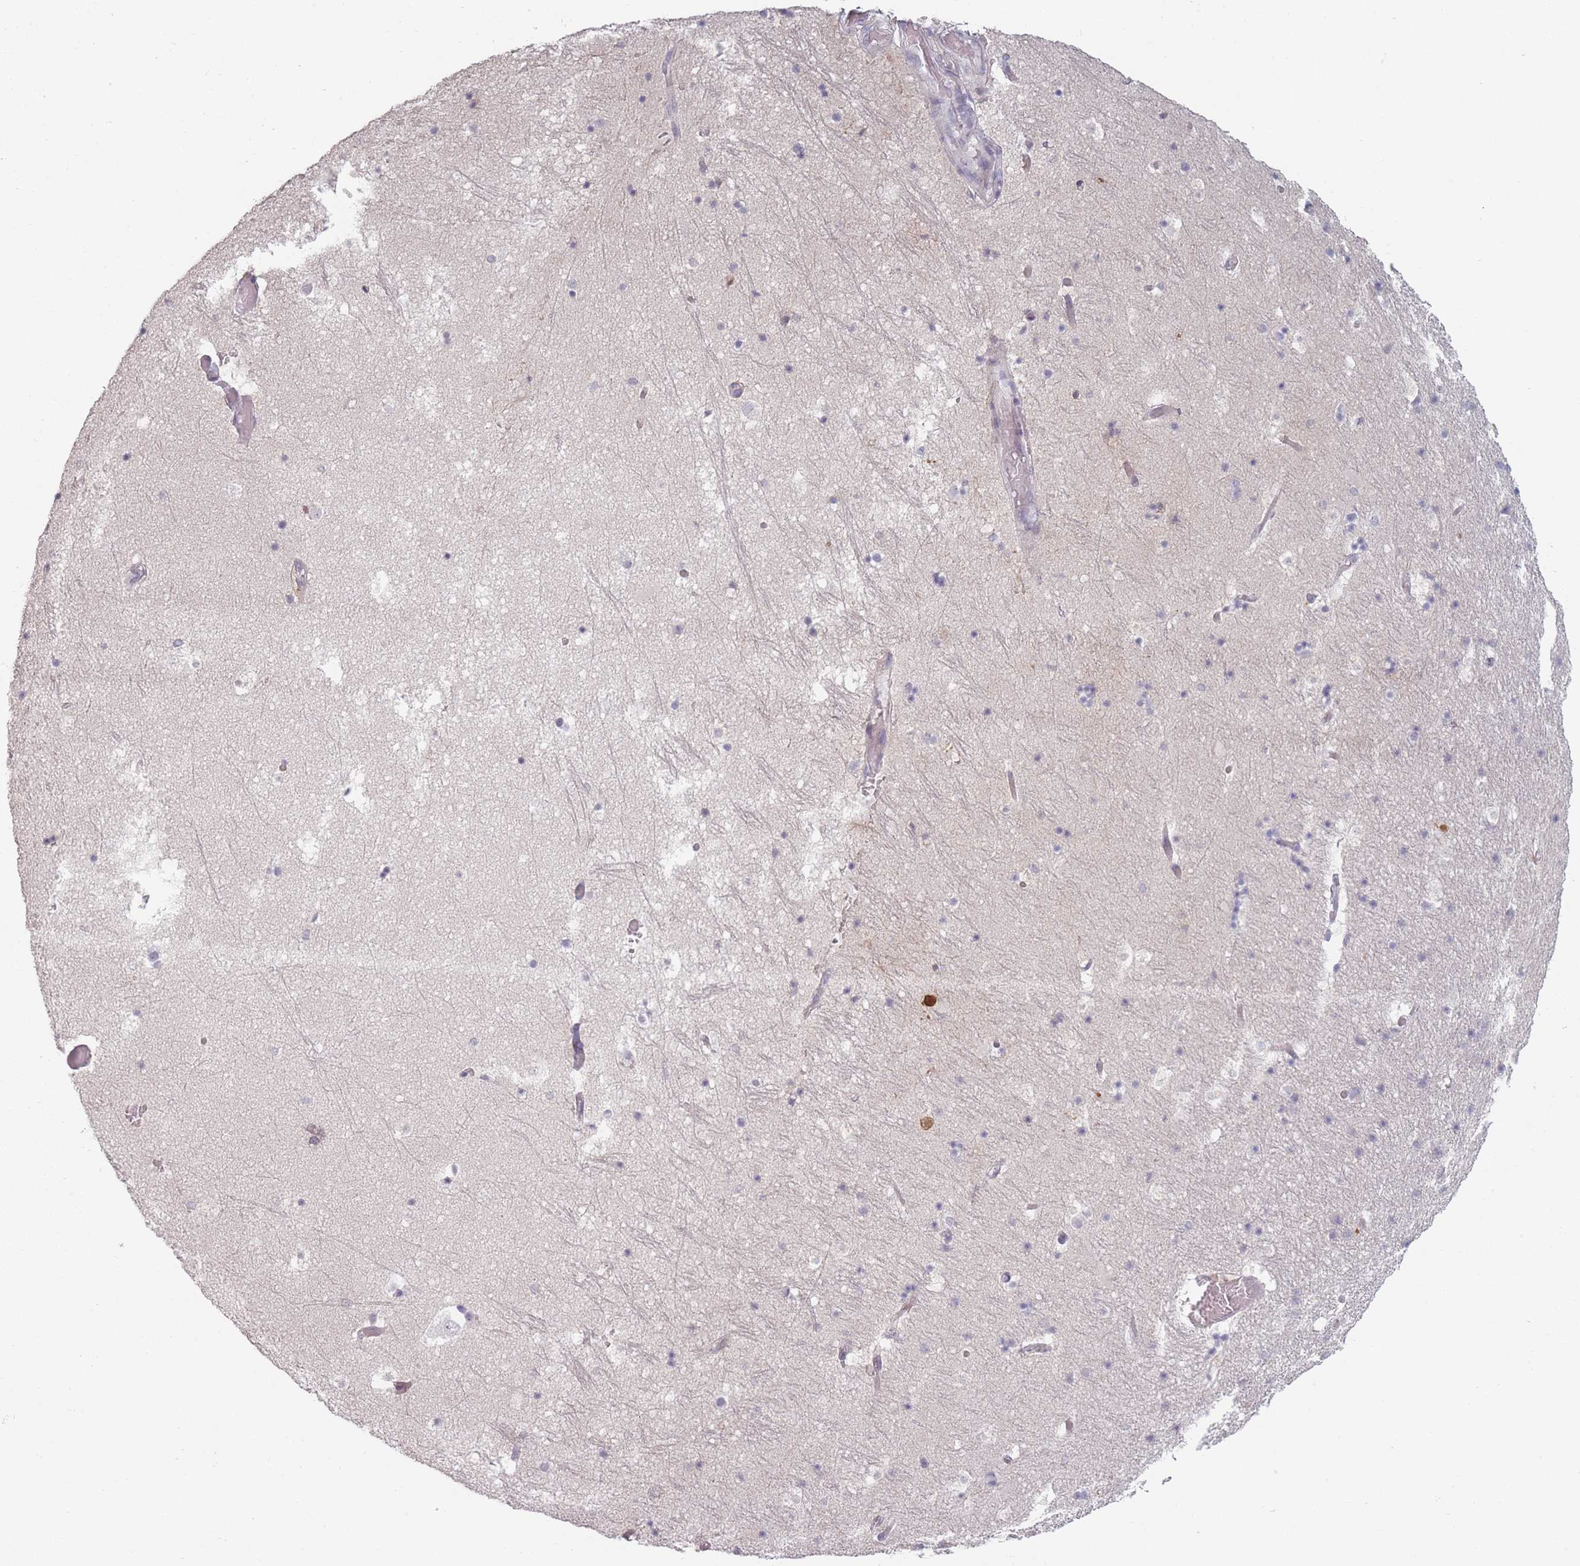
{"staining": {"intensity": "negative", "quantity": "none", "location": "none"}, "tissue": "hippocampus", "cell_type": "Glial cells", "image_type": "normal", "snomed": [{"axis": "morphology", "description": "Normal tissue, NOS"}, {"axis": "topography", "description": "Hippocampus"}], "caption": "This micrograph is of benign hippocampus stained with immunohistochemistry (IHC) to label a protein in brown with the nuclei are counter-stained blue. There is no positivity in glial cells.", "gene": "RASL10B", "patient": {"sex": "female", "age": 52}}